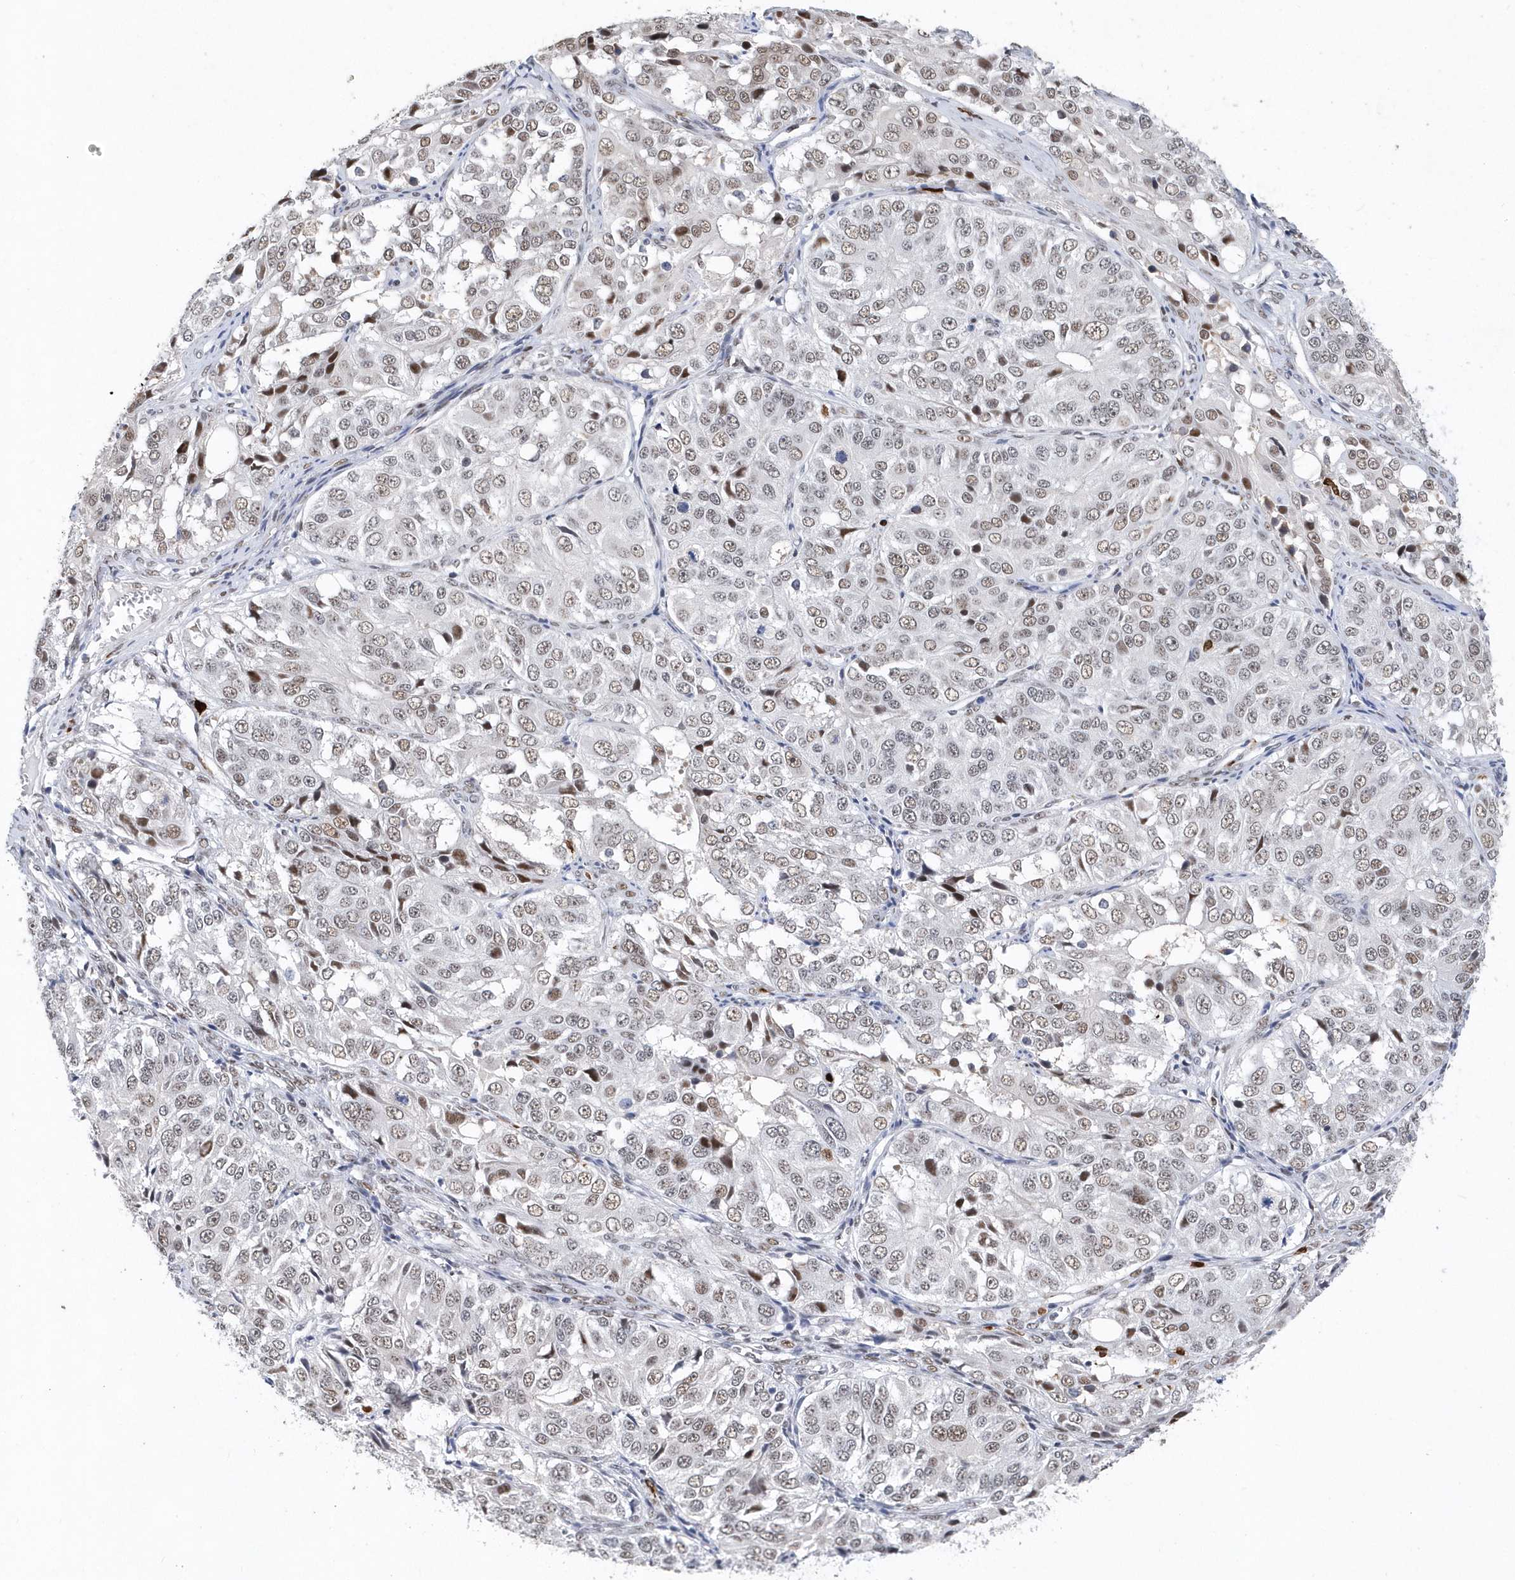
{"staining": {"intensity": "weak", "quantity": "25%-75%", "location": "nuclear"}, "tissue": "ovarian cancer", "cell_type": "Tumor cells", "image_type": "cancer", "snomed": [{"axis": "morphology", "description": "Carcinoma, endometroid"}, {"axis": "topography", "description": "Ovary"}], "caption": "Human ovarian cancer stained for a protein (brown) shows weak nuclear positive expression in about 25%-75% of tumor cells.", "gene": "RPP30", "patient": {"sex": "female", "age": 51}}